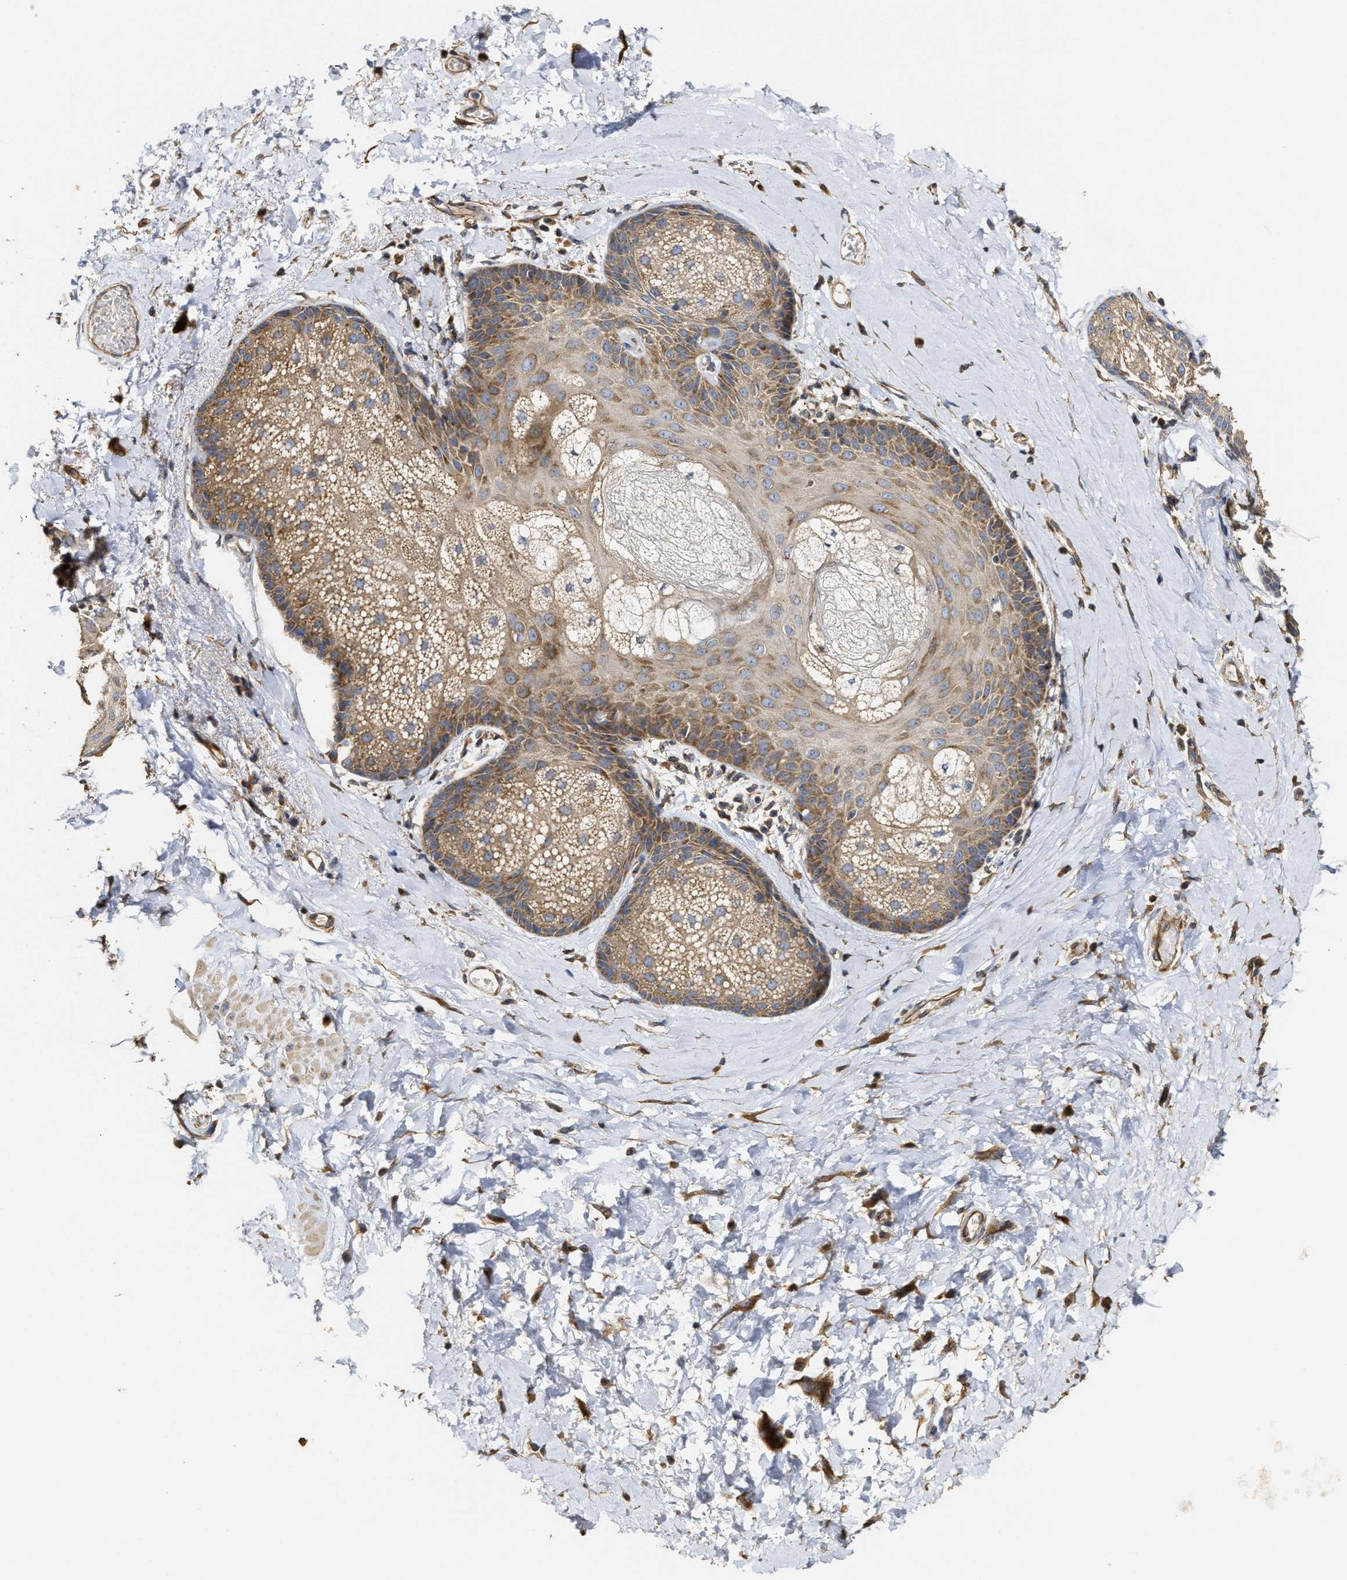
{"staining": {"intensity": "moderate", "quantity": ">75%", "location": "cytoplasmic/membranous"}, "tissue": "skin", "cell_type": "Epidermal cells", "image_type": "normal", "snomed": [{"axis": "morphology", "description": "Normal tissue, NOS"}, {"axis": "topography", "description": "Anal"}], "caption": "The image reveals a brown stain indicating the presence of a protein in the cytoplasmic/membranous of epidermal cells in skin.", "gene": "NAV1", "patient": {"sex": "male", "age": 69}}